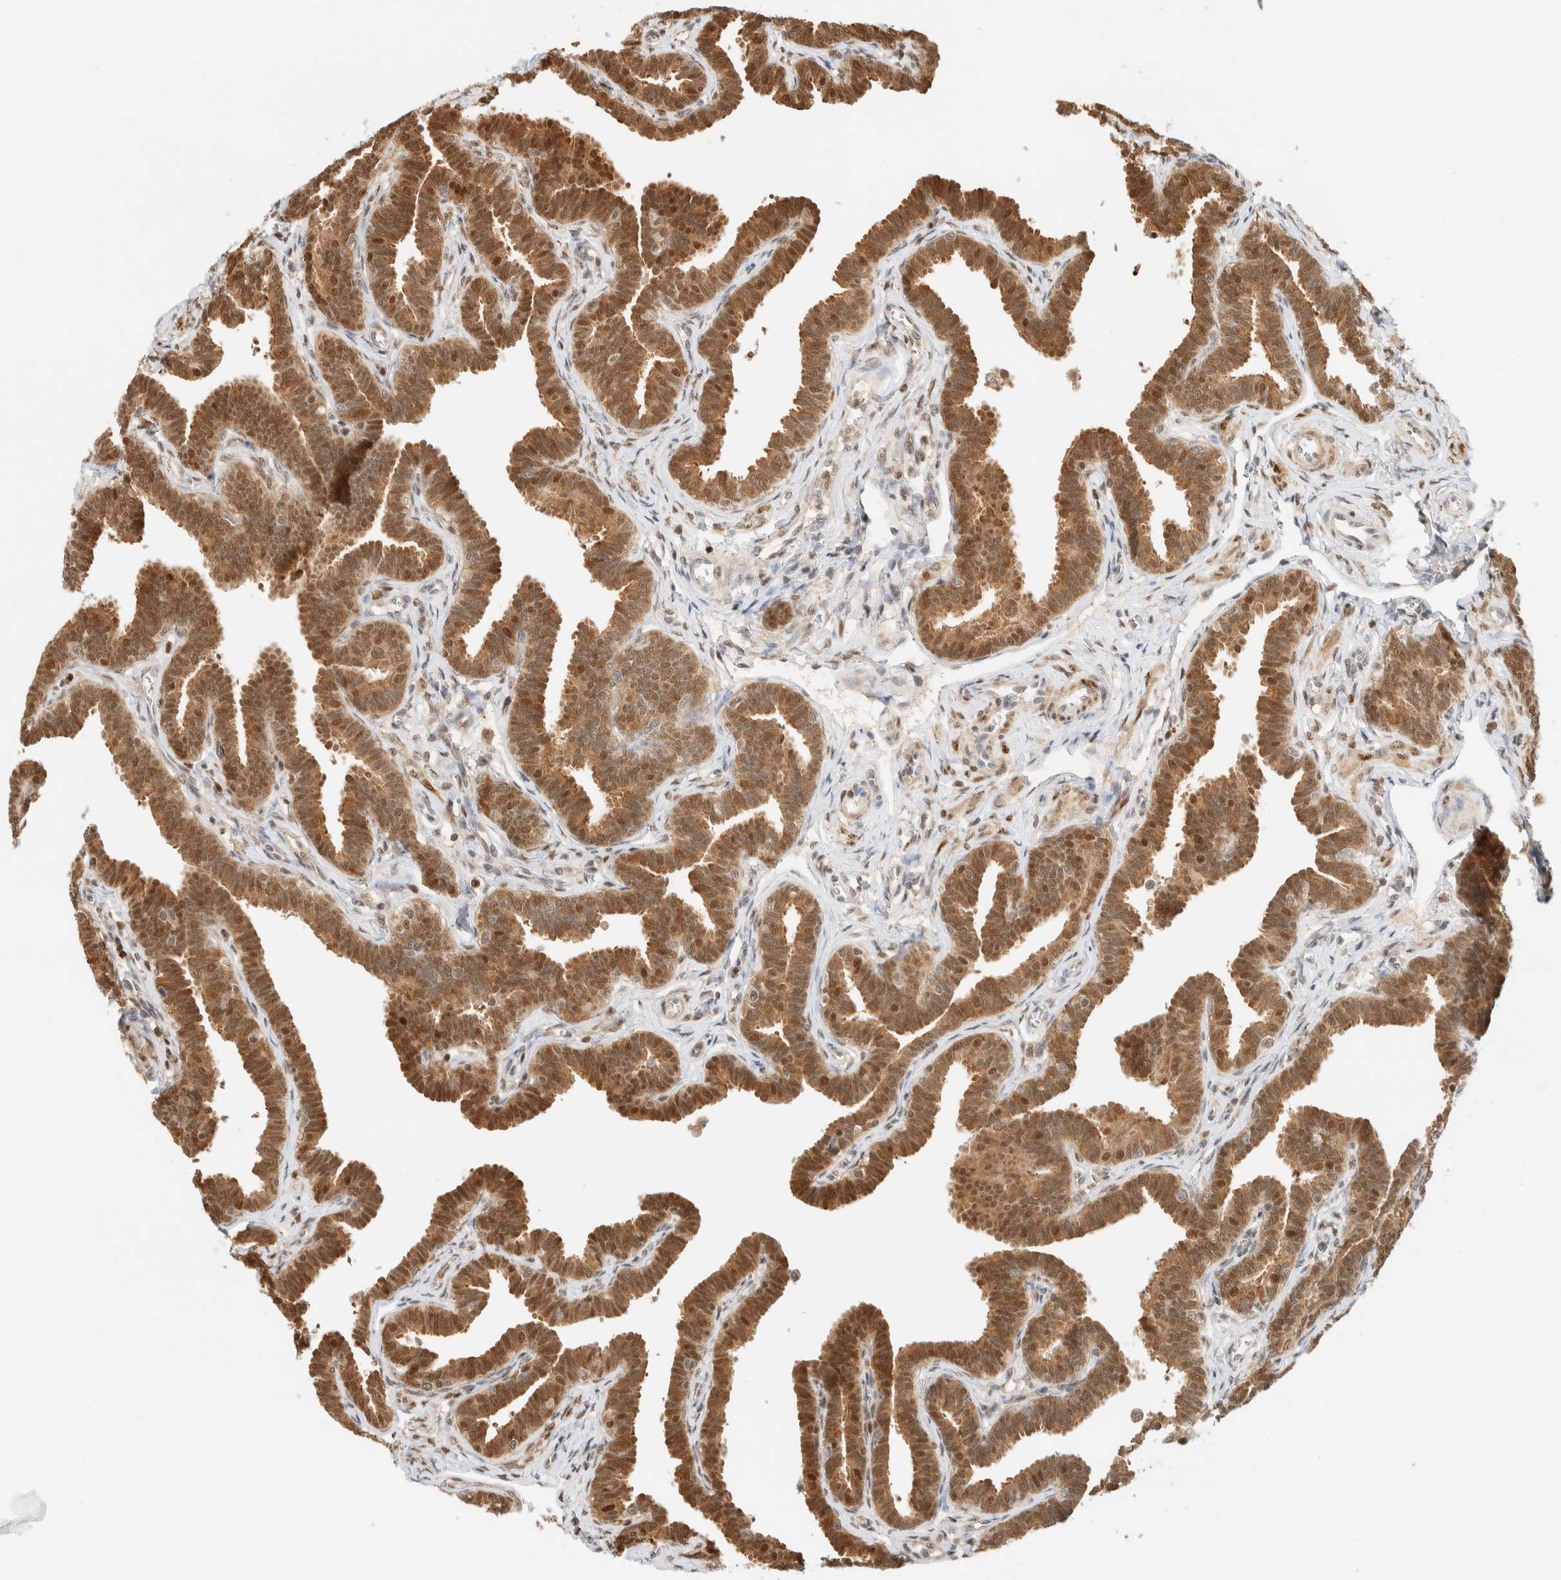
{"staining": {"intensity": "moderate", "quantity": ">75%", "location": "cytoplasmic/membranous,nuclear"}, "tissue": "fallopian tube", "cell_type": "Glandular cells", "image_type": "normal", "snomed": [{"axis": "morphology", "description": "Normal tissue, NOS"}, {"axis": "topography", "description": "Fallopian tube"}, {"axis": "topography", "description": "Ovary"}], "caption": "Fallopian tube stained for a protein shows moderate cytoplasmic/membranous,nuclear positivity in glandular cells. The protein of interest is stained brown, and the nuclei are stained in blue (DAB (3,3'-diaminobenzidine) IHC with brightfield microscopy, high magnification).", "gene": "ZBTB37", "patient": {"sex": "female", "age": 23}}